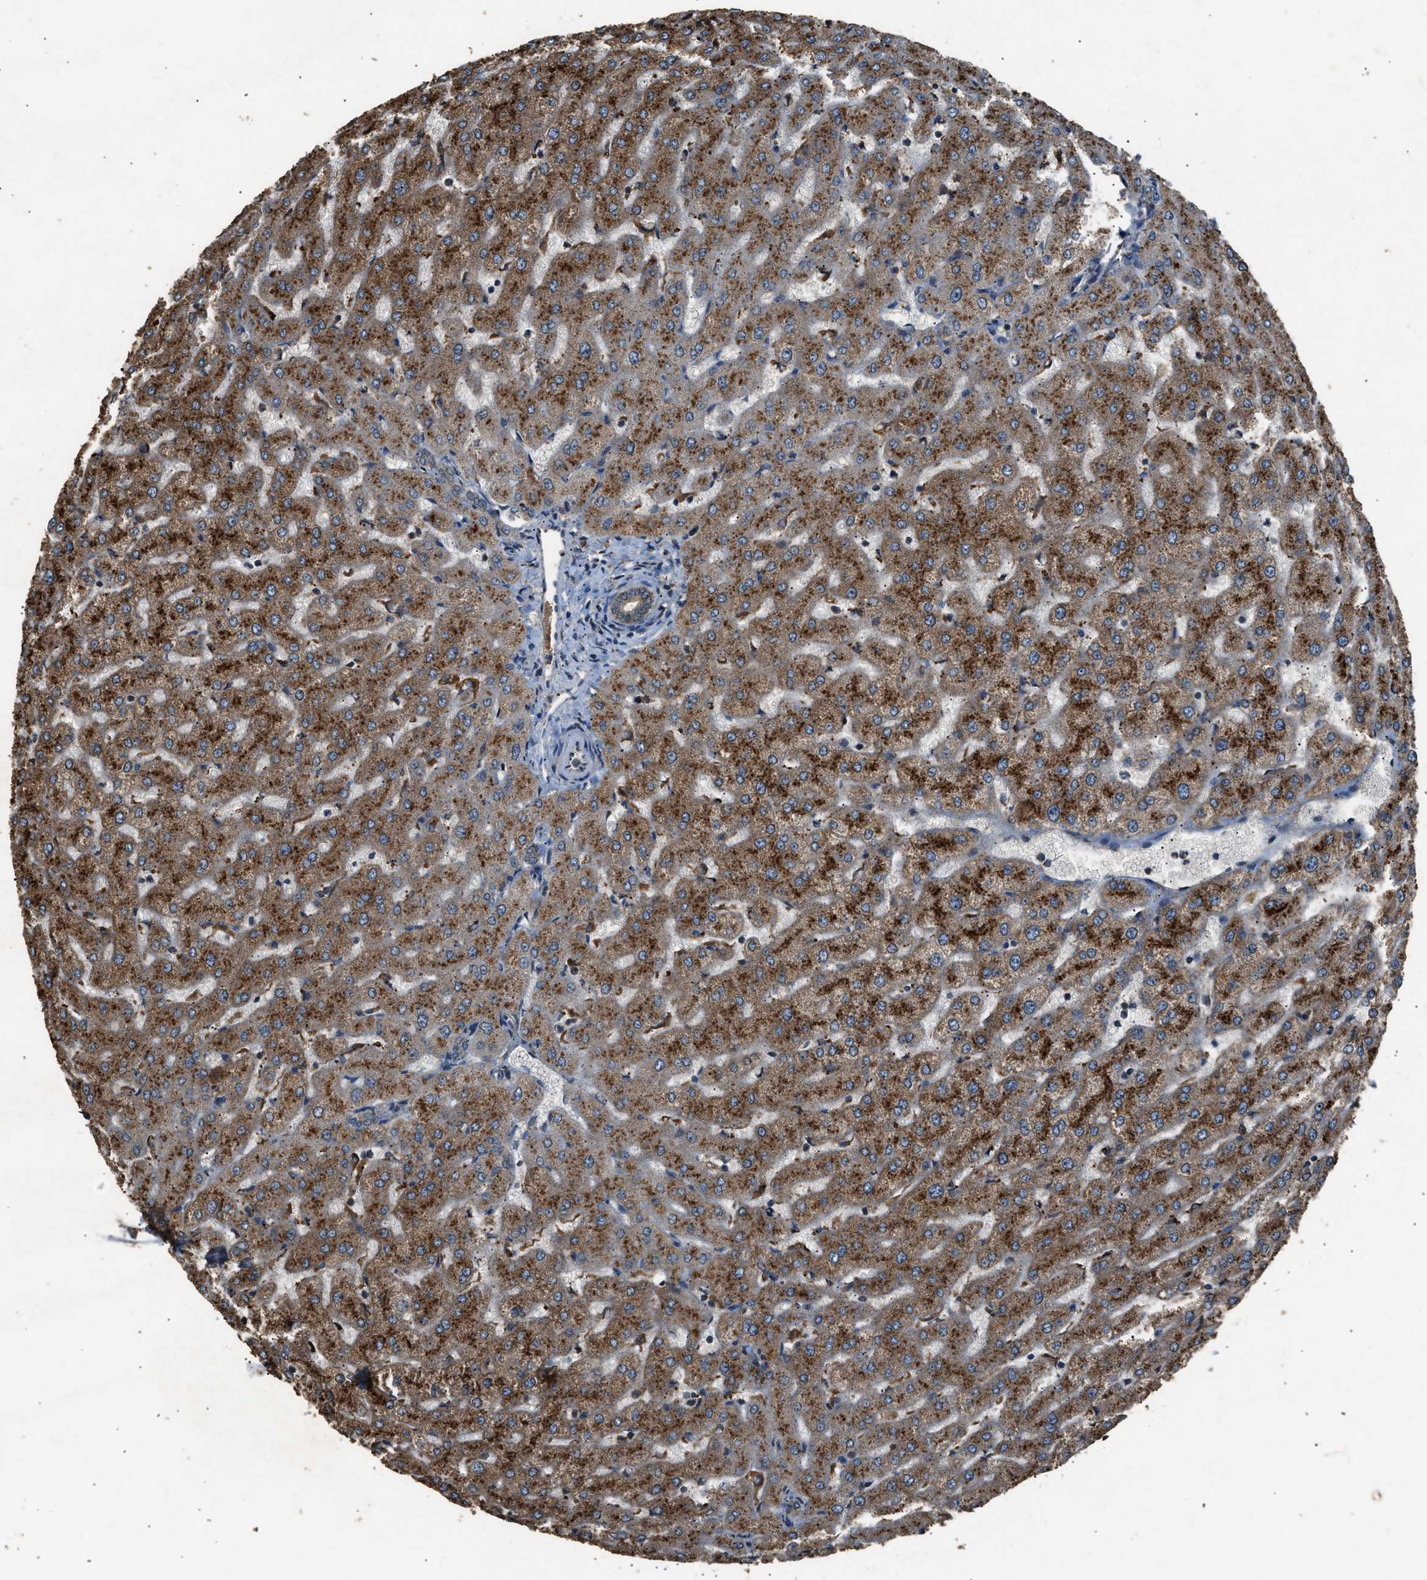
{"staining": {"intensity": "moderate", "quantity": ">75%", "location": "cytoplasmic/membranous"}, "tissue": "liver", "cell_type": "Cholangiocytes", "image_type": "normal", "snomed": [{"axis": "morphology", "description": "Normal tissue, NOS"}, {"axis": "morphology", "description": "Fibrosis, NOS"}, {"axis": "topography", "description": "Liver"}], "caption": "Approximately >75% of cholangiocytes in unremarkable liver reveal moderate cytoplasmic/membranous protein positivity as visualized by brown immunohistochemical staining.", "gene": "PSMD1", "patient": {"sex": "female", "age": 29}}